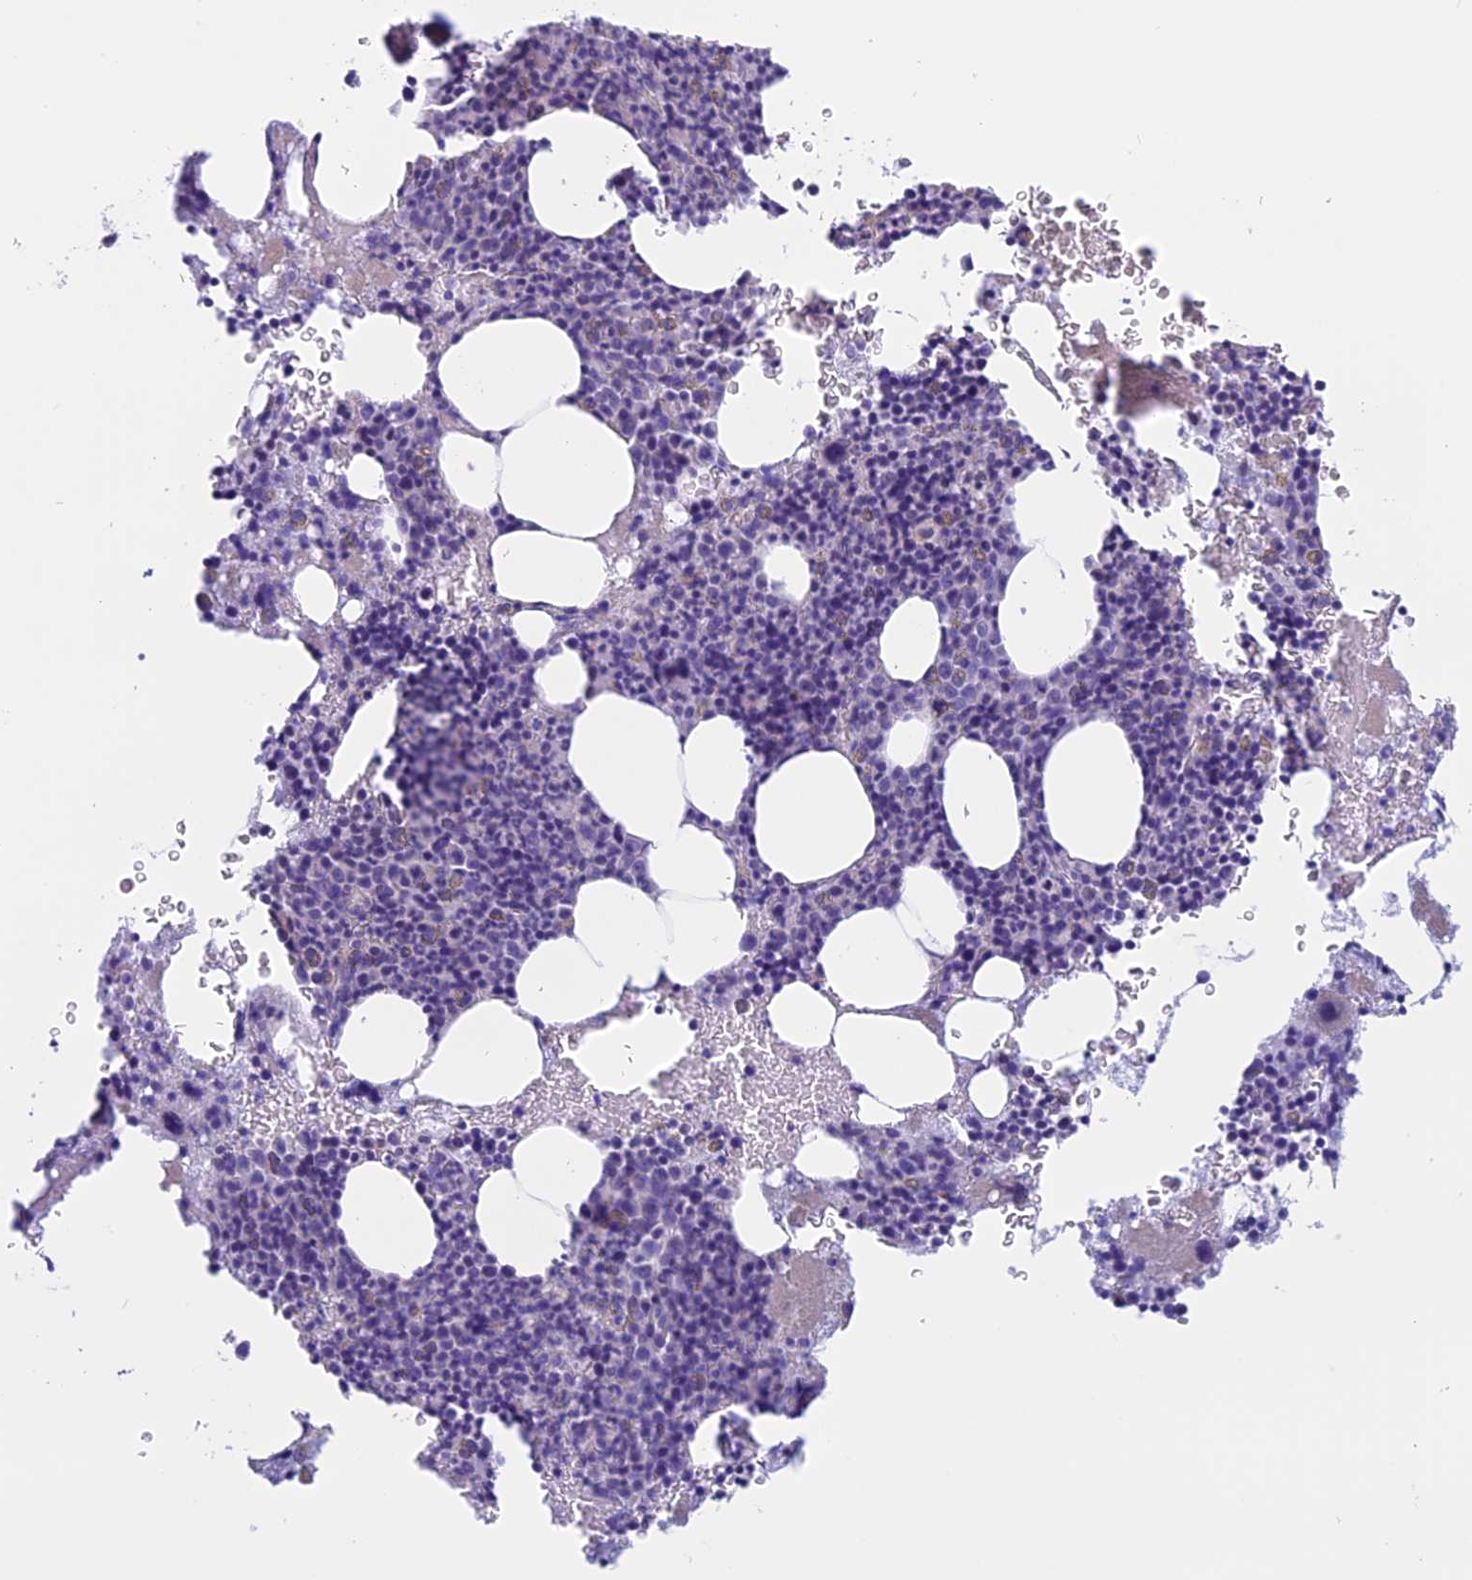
{"staining": {"intensity": "negative", "quantity": "none", "location": "none"}, "tissue": "bone marrow", "cell_type": "Hematopoietic cells", "image_type": "normal", "snomed": [{"axis": "morphology", "description": "Normal tissue, NOS"}, {"axis": "topography", "description": "Bone marrow"}], "caption": "Immunohistochemistry (IHC) histopathology image of unremarkable human bone marrow stained for a protein (brown), which reveals no staining in hematopoietic cells.", "gene": "RP1", "patient": {"sex": "female", "age": 41}}